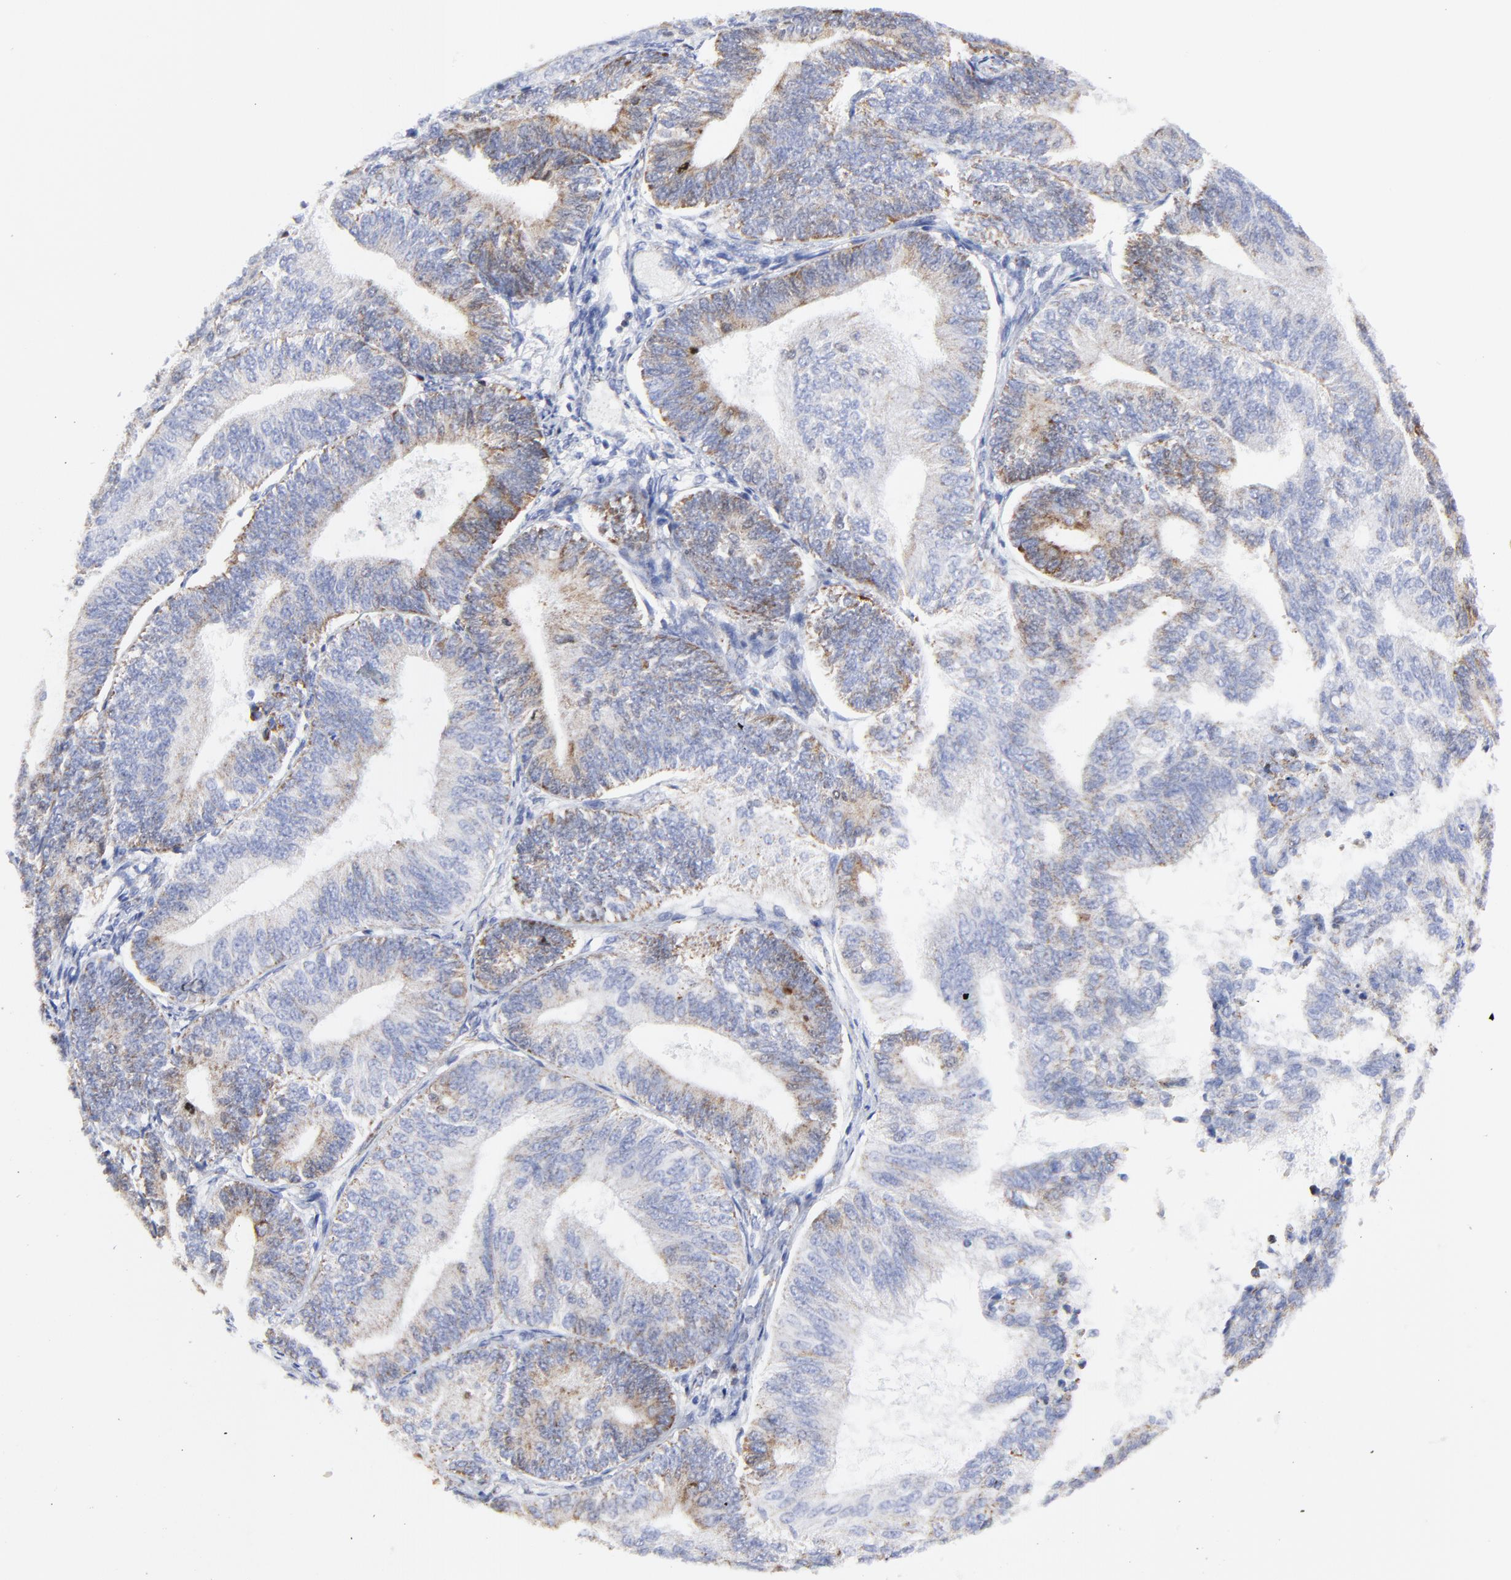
{"staining": {"intensity": "moderate", "quantity": "25%-75%", "location": "cytoplasmic/membranous"}, "tissue": "endometrial cancer", "cell_type": "Tumor cells", "image_type": "cancer", "snomed": [{"axis": "morphology", "description": "Adenocarcinoma, NOS"}, {"axis": "topography", "description": "Endometrium"}], "caption": "IHC staining of adenocarcinoma (endometrial), which shows medium levels of moderate cytoplasmic/membranous positivity in approximately 25%-75% of tumor cells indicating moderate cytoplasmic/membranous protein positivity. The staining was performed using DAB (3,3'-diaminobenzidine) (brown) for protein detection and nuclei were counterstained in hematoxylin (blue).", "gene": "NCAPH", "patient": {"sex": "female", "age": 55}}